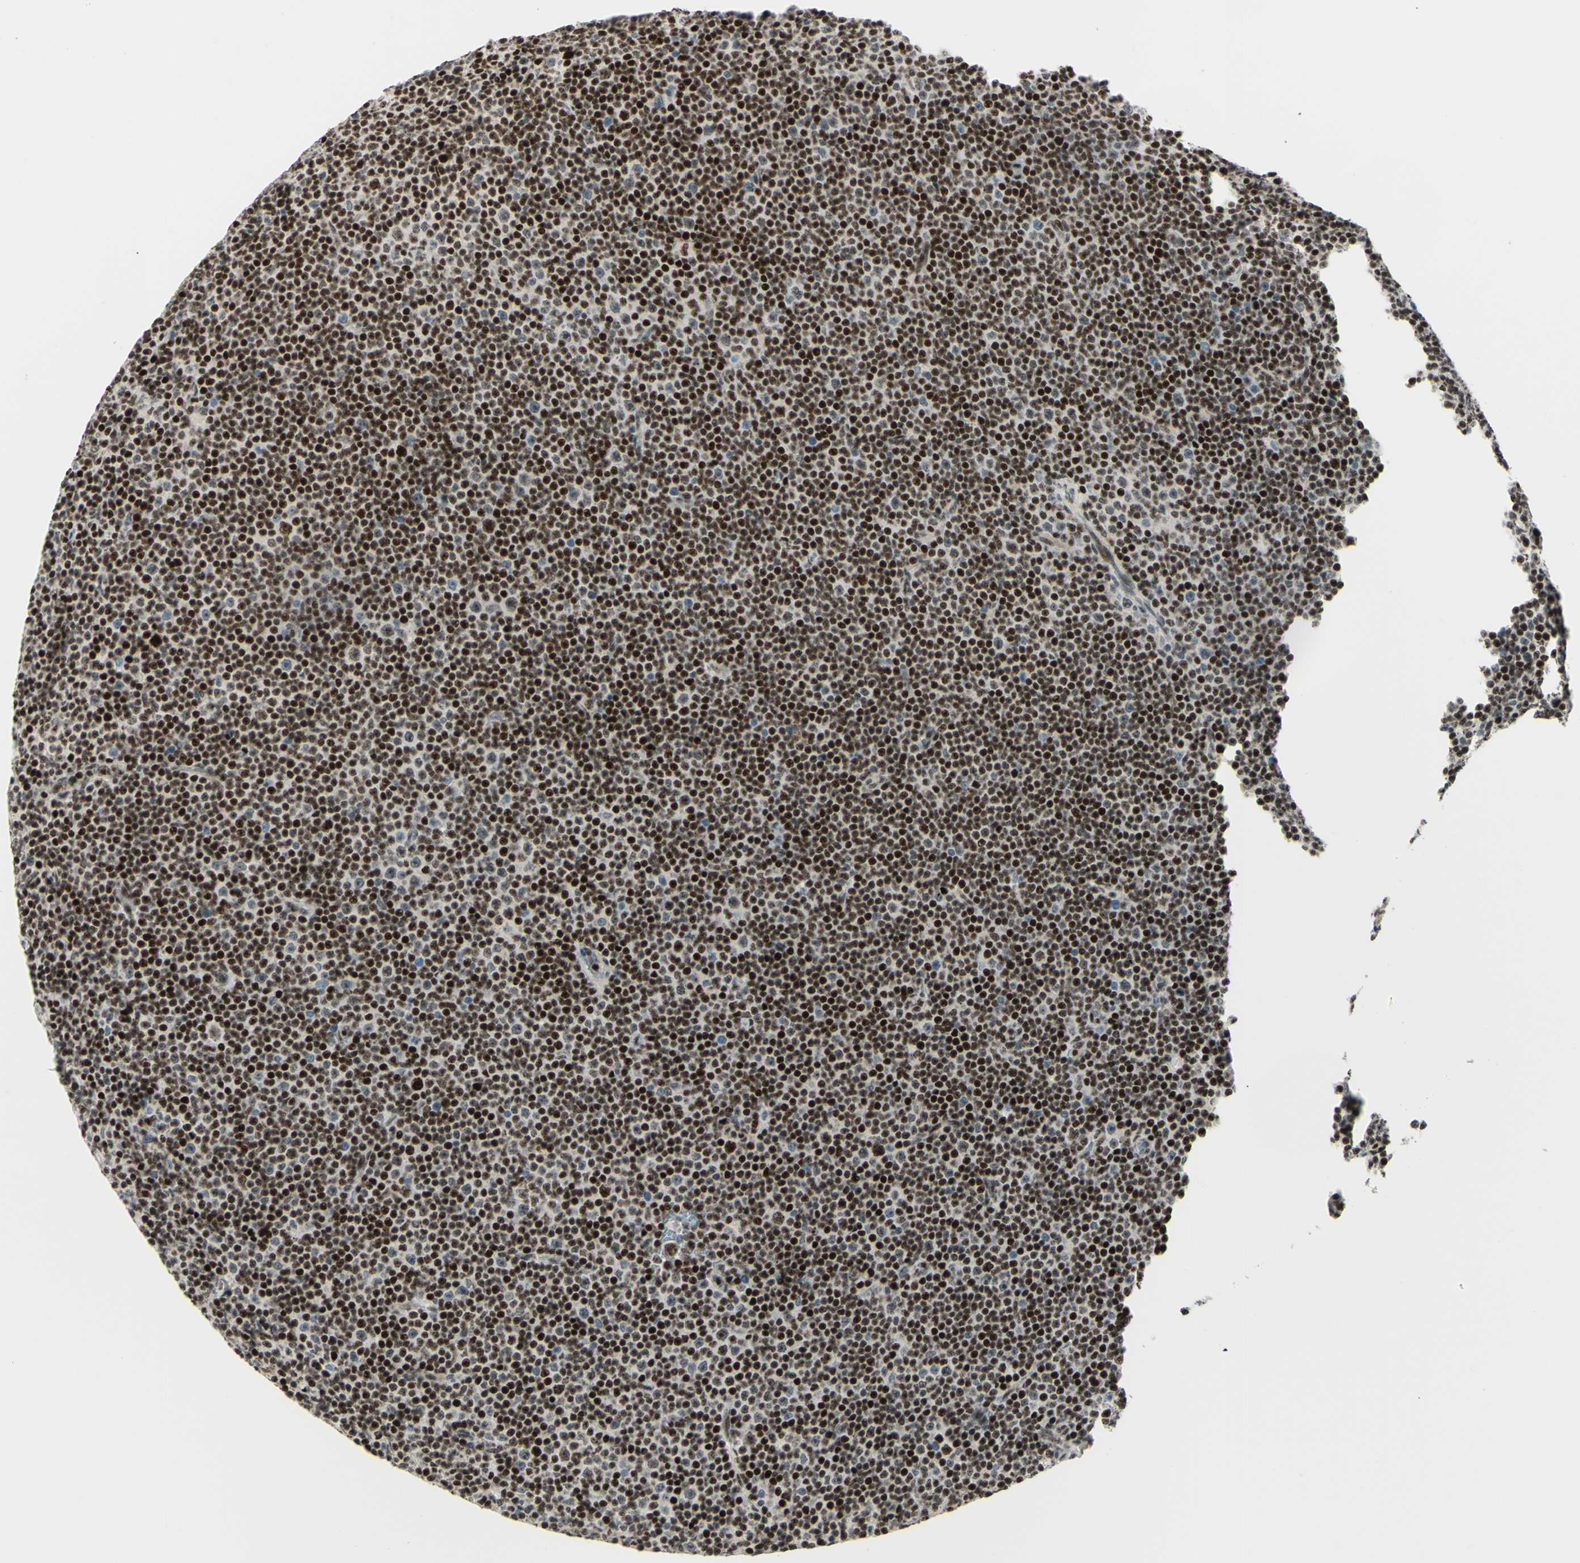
{"staining": {"intensity": "strong", "quantity": "25%-75%", "location": "nuclear"}, "tissue": "lymphoma", "cell_type": "Tumor cells", "image_type": "cancer", "snomed": [{"axis": "morphology", "description": "Malignant lymphoma, non-Hodgkin's type, Low grade"}, {"axis": "topography", "description": "Lymph node"}], "caption": "Immunohistochemistry staining of lymphoma, which reveals high levels of strong nuclear expression in about 25%-75% of tumor cells indicating strong nuclear protein positivity. The staining was performed using DAB (brown) for protein detection and nuclei were counterstained in hematoxylin (blue).", "gene": "CDKL5", "patient": {"sex": "female", "age": 67}}